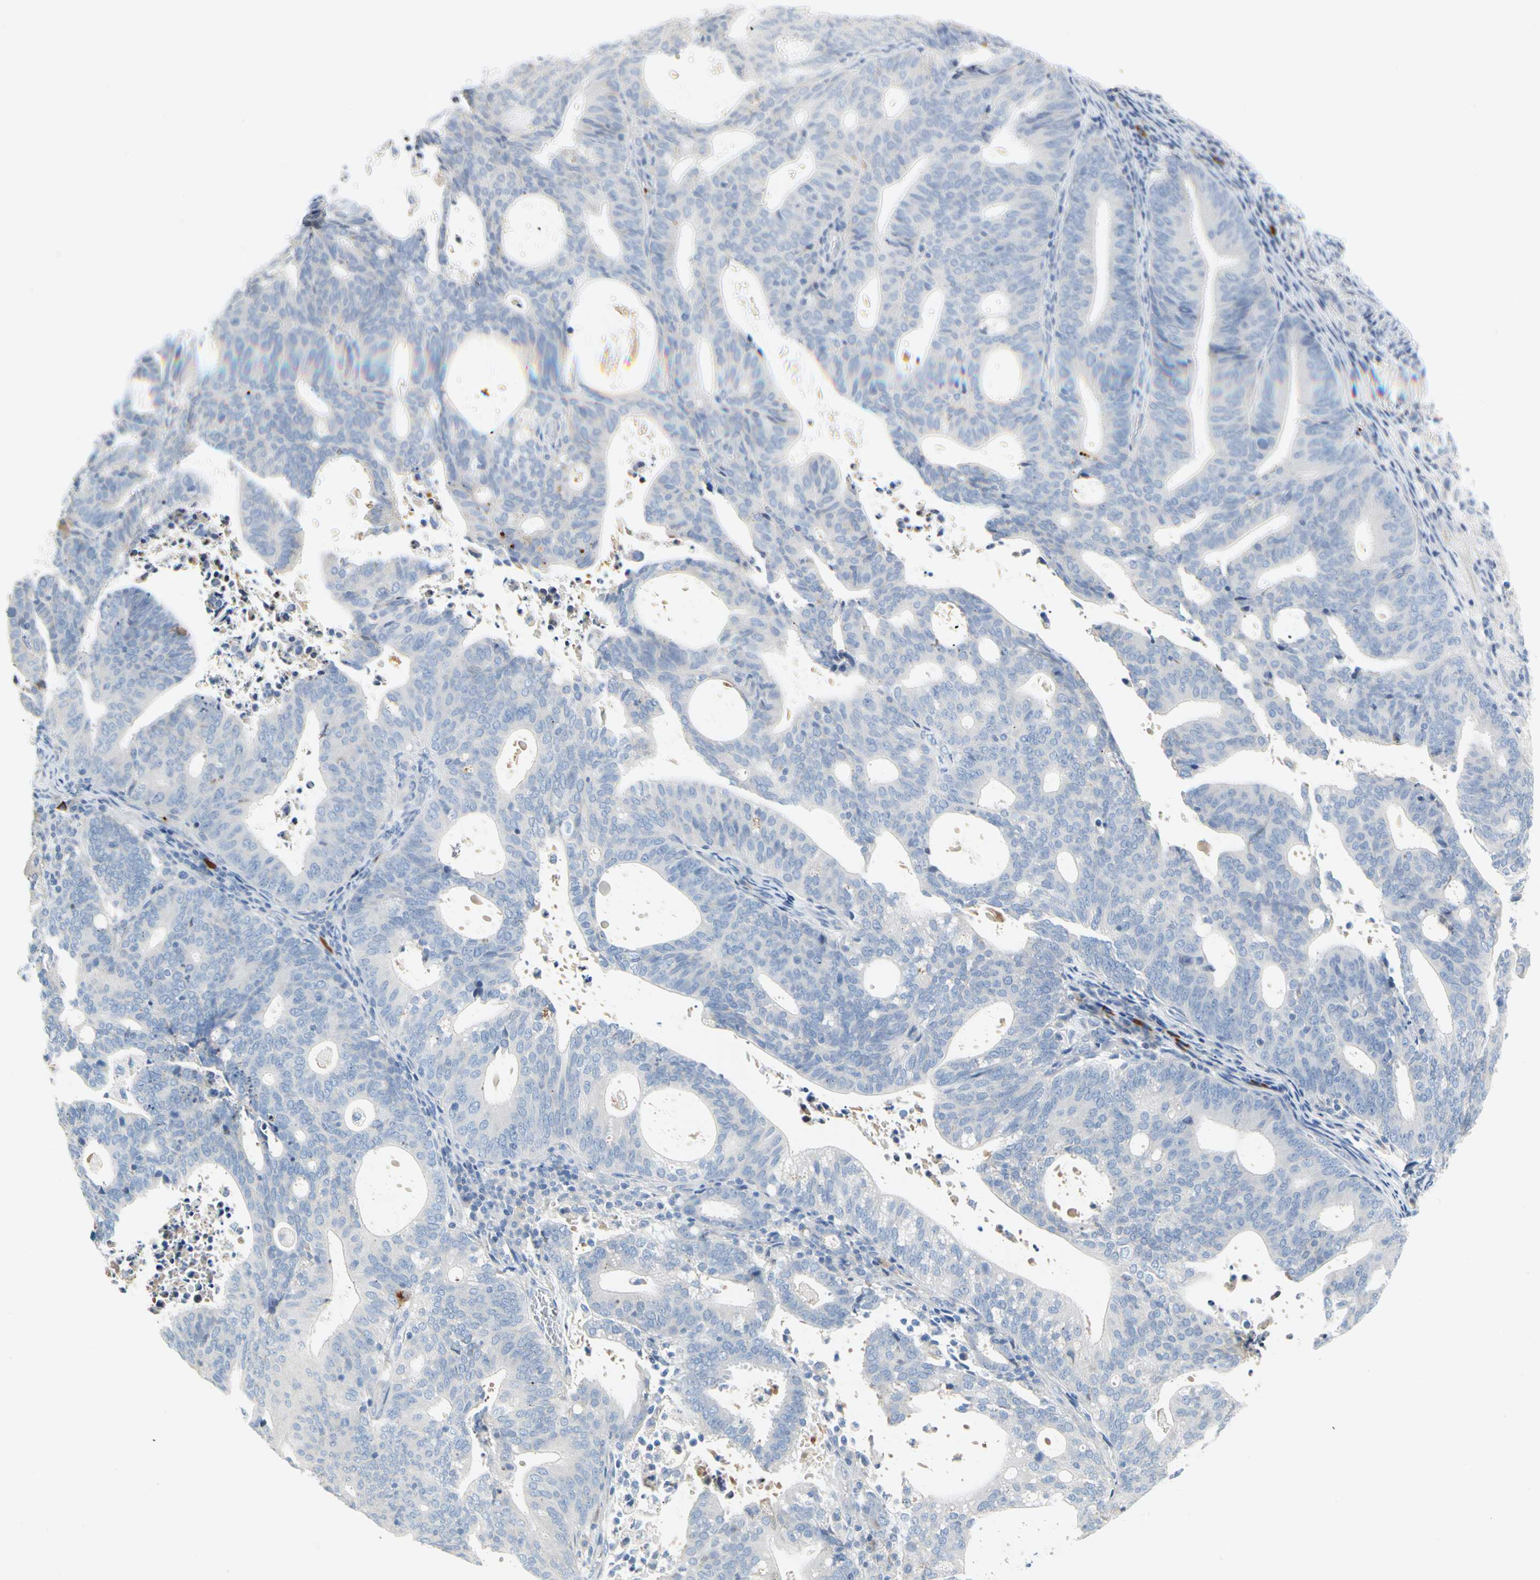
{"staining": {"intensity": "weak", "quantity": "25%-75%", "location": "cytoplasmic/membranous"}, "tissue": "endometrial cancer", "cell_type": "Tumor cells", "image_type": "cancer", "snomed": [{"axis": "morphology", "description": "Adenocarcinoma, NOS"}, {"axis": "topography", "description": "Uterus"}], "caption": "Endometrial adenocarcinoma stained with a protein marker displays weak staining in tumor cells.", "gene": "PPBP", "patient": {"sex": "female", "age": 83}}